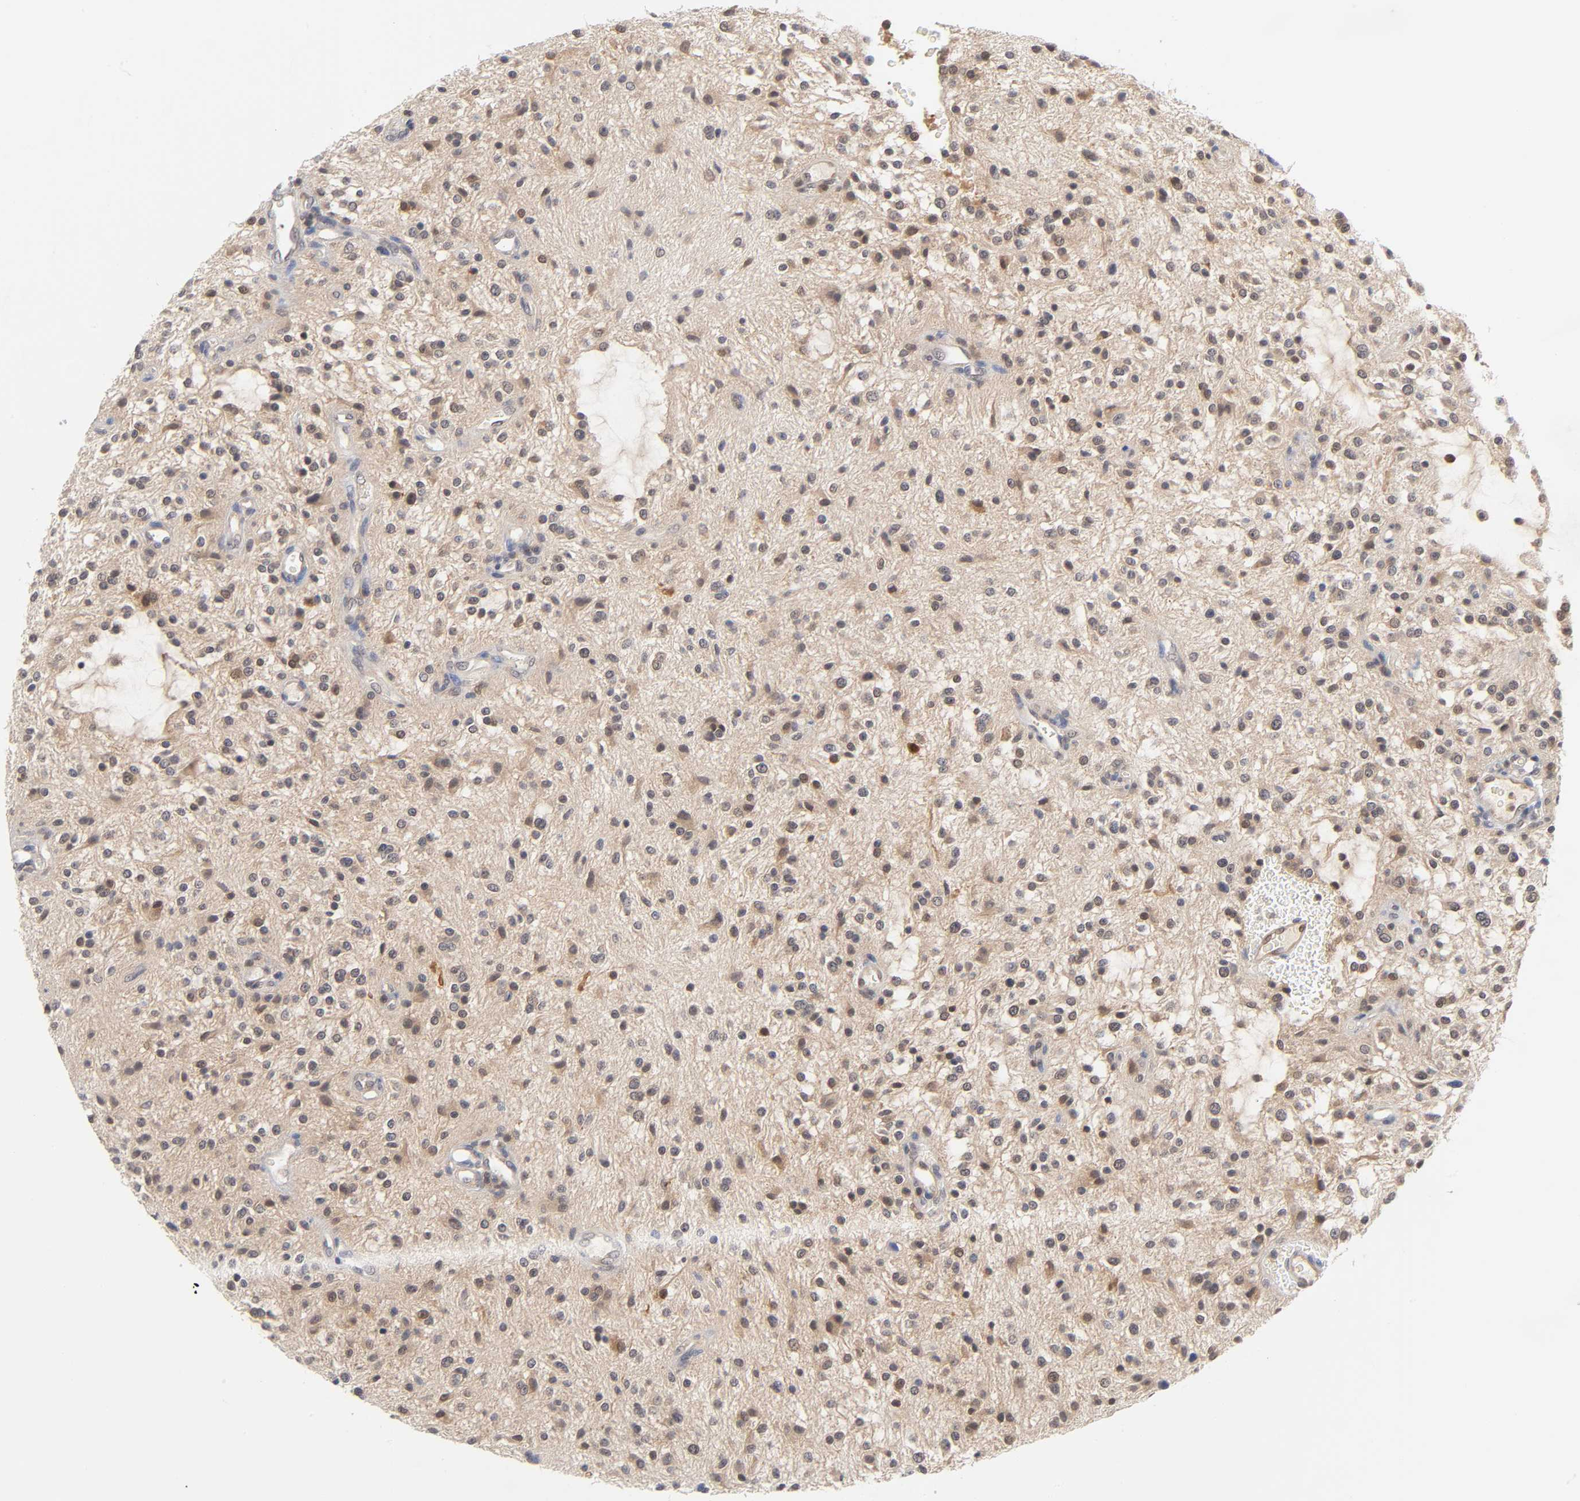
{"staining": {"intensity": "moderate", "quantity": ">75%", "location": "cytoplasmic/membranous,nuclear"}, "tissue": "glioma", "cell_type": "Tumor cells", "image_type": "cancer", "snomed": [{"axis": "morphology", "description": "Glioma, malignant, NOS"}, {"axis": "topography", "description": "Cerebellum"}], "caption": "Glioma (malignant) tissue shows moderate cytoplasmic/membranous and nuclear expression in about >75% of tumor cells, visualized by immunohistochemistry.", "gene": "DFFB", "patient": {"sex": "female", "age": 10}}